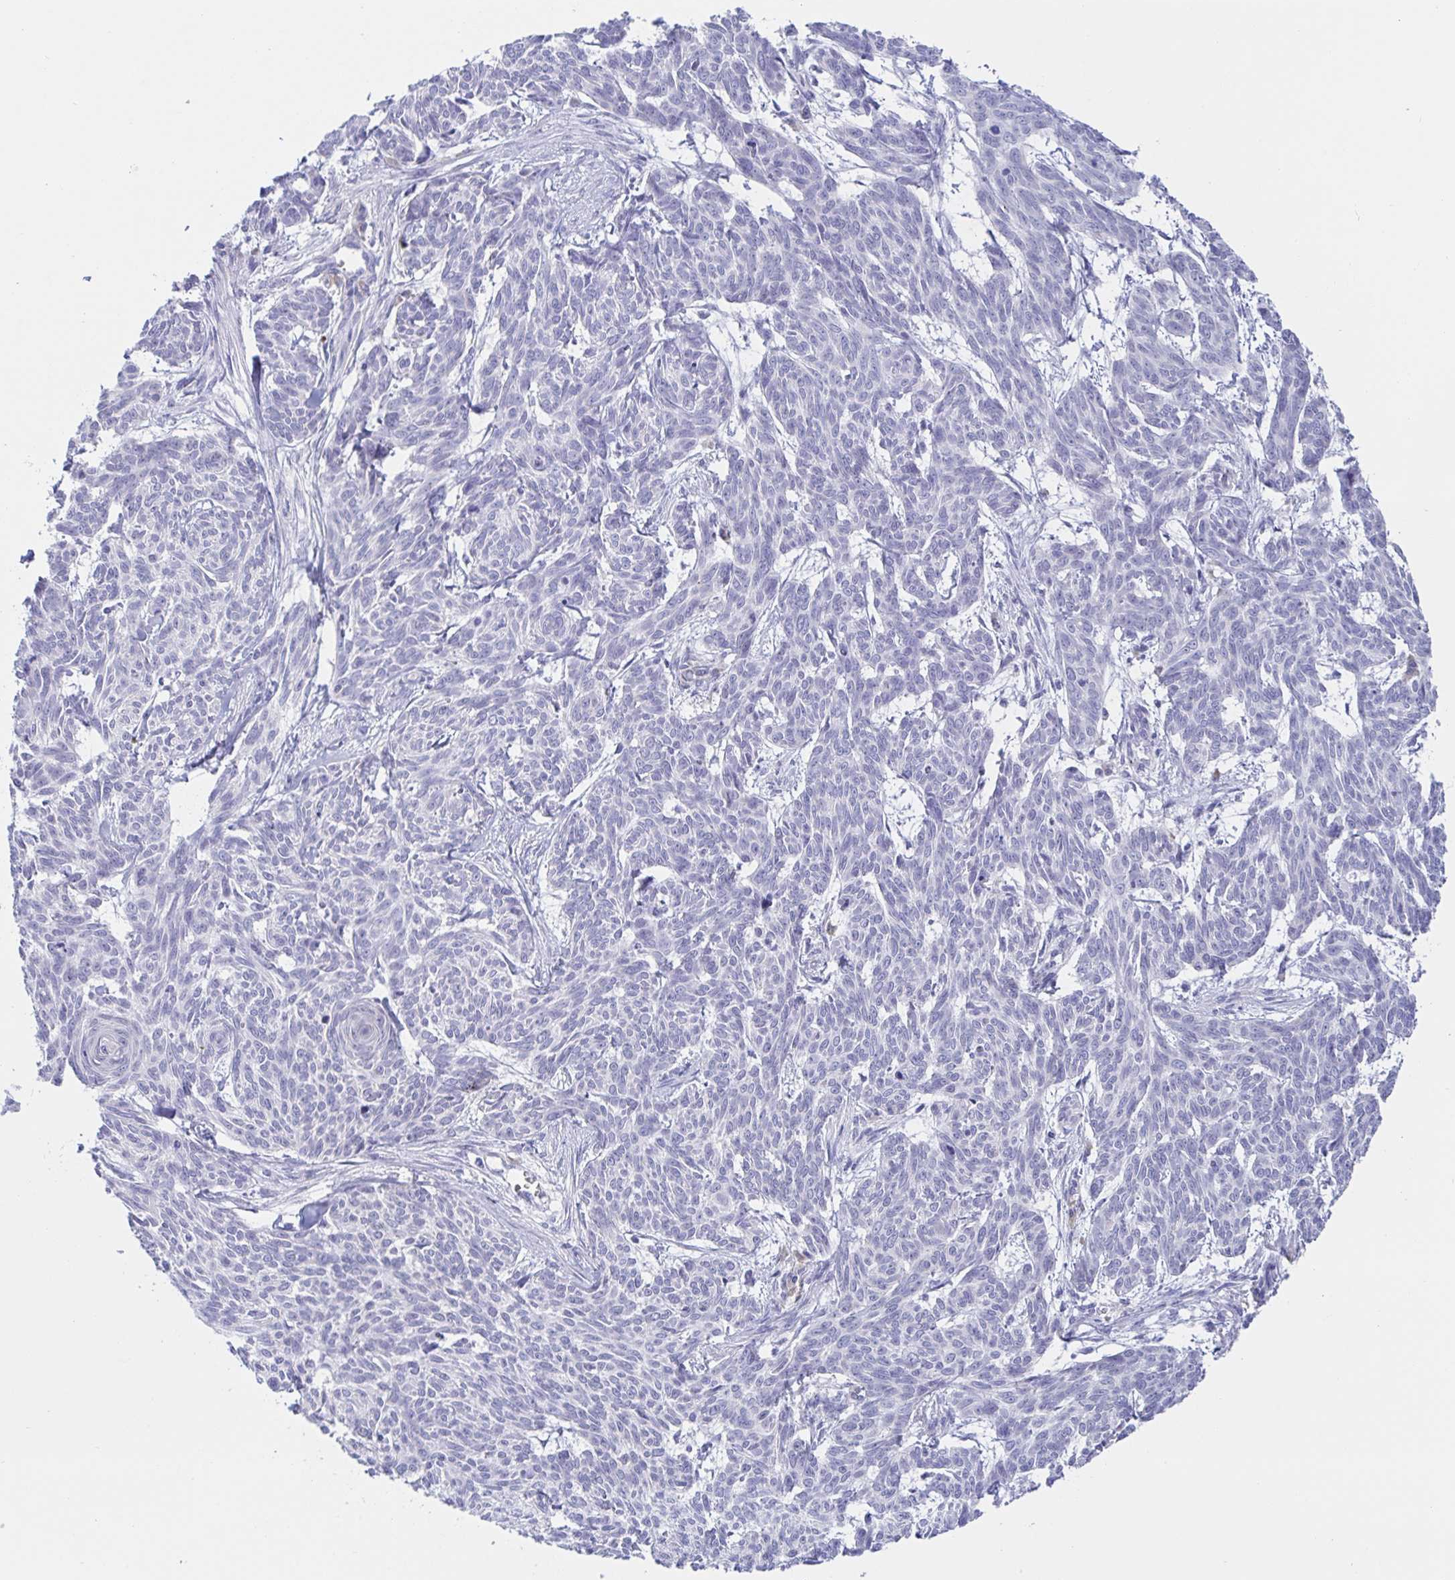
{"staining": {"intensity": "negative", "quantity": "none", "location": "none"}, "tissue": "skin cancer", "cell_type": "Tumor cells", "image_type": "cancer", "snomed": [{"axis": "morphology", "description": "Basal cell carcinoma"}, {"axis": "topography", "description": "Skin"}], "caption": "Tumor cells are negative for brown protein staining in skin cancer. (Brightfield microscopy of DAB immunohistochemistry at high magnification).", "gene": "SIAH3", "patient": {"sex": "female", "age": 93}}